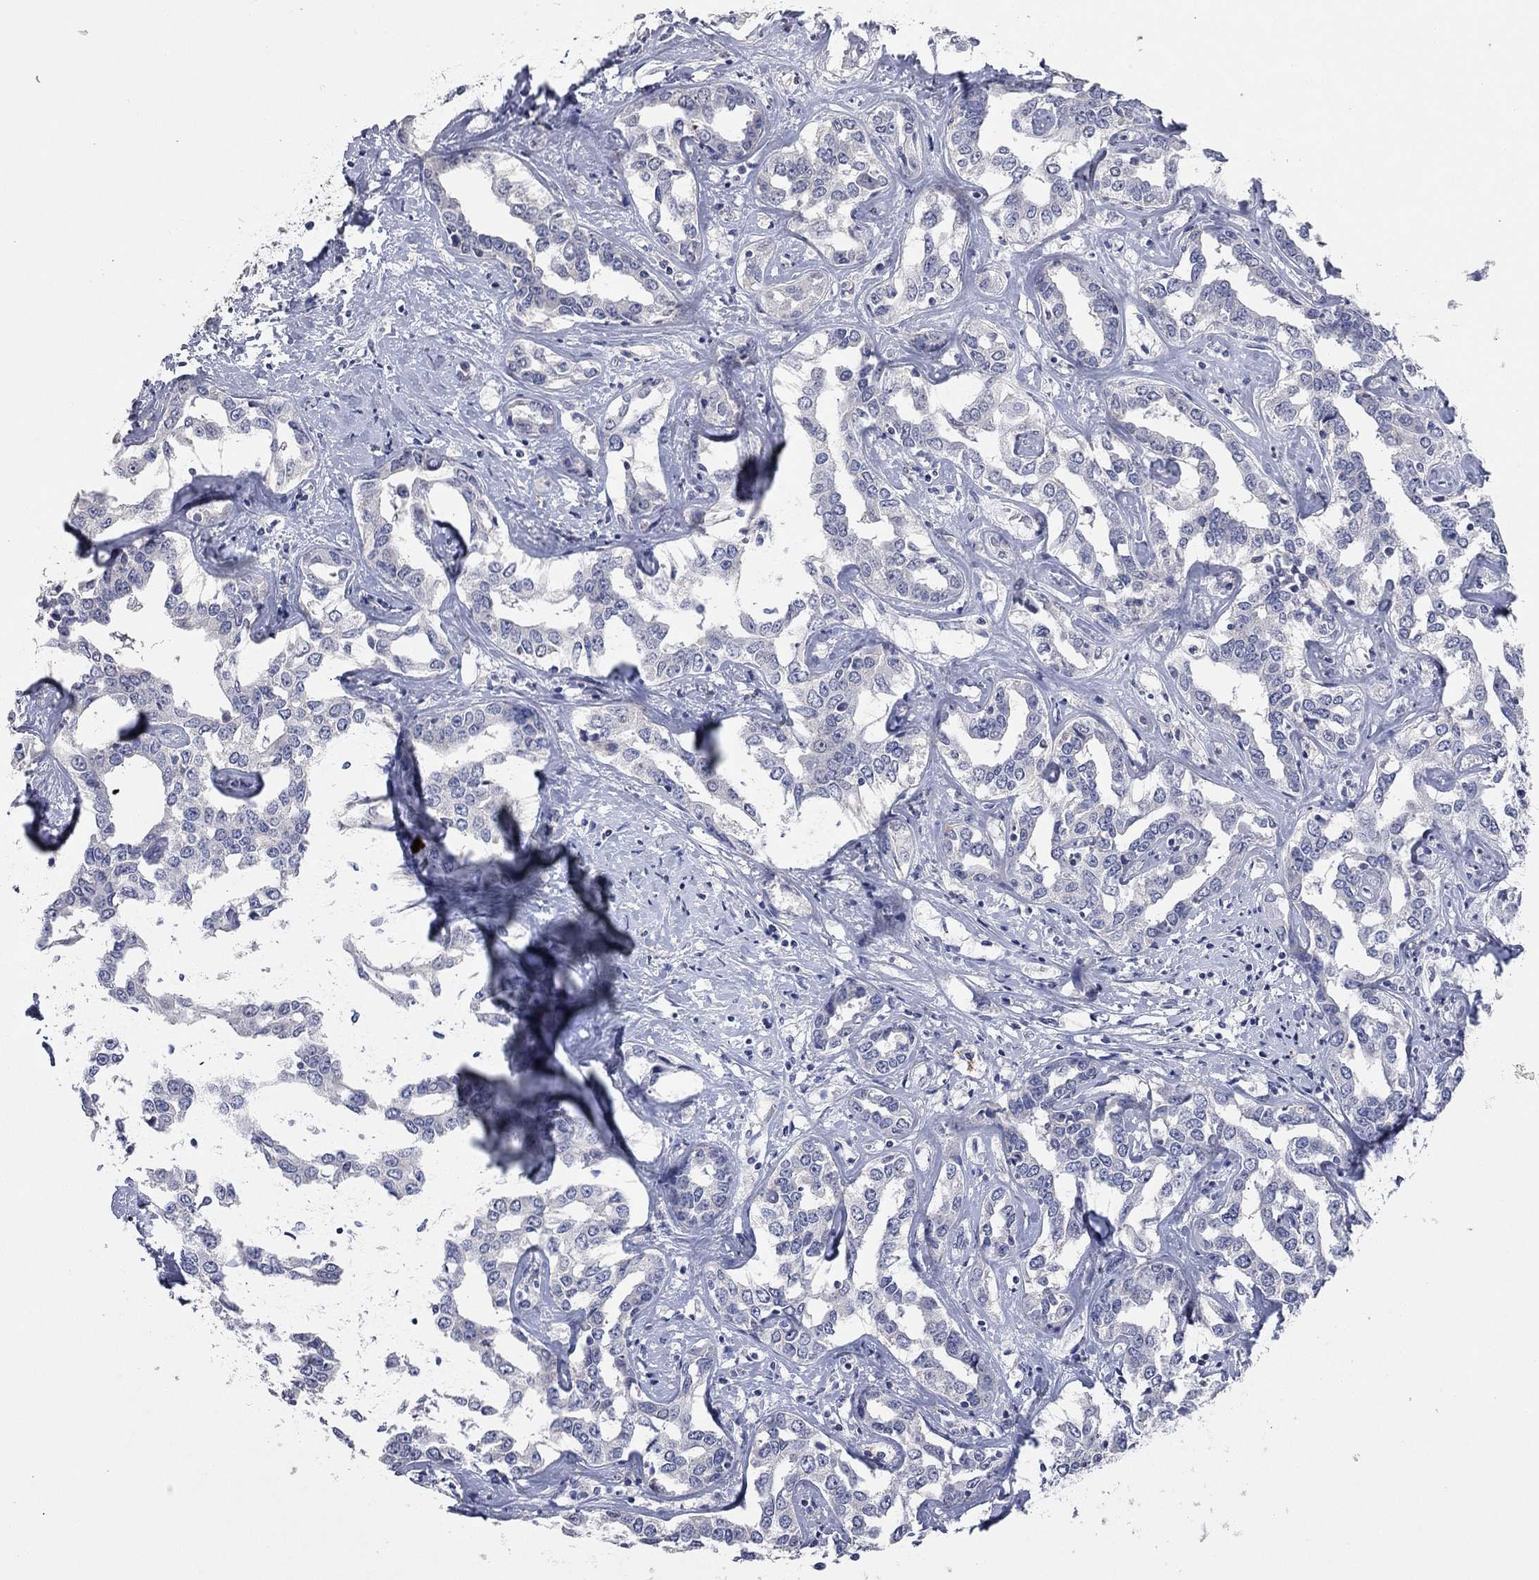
{"staining": {"intensity": "negative", "quantity": "none", "location": "none"}, "tissue": "liver cancer", "cell_type": "Tumor cells", "image_type": "cancer", "snomed": [{"axis": "morphology", "description": "Cholangiocarcinoma"}, {"axis": "topography", "description": "Liver"}], "caption": "DAB (3,3'-diaminobenzidine) immunohistochemical staining of human liver cancer (cholangiocarcinoma) exhibits no significant expression in tumor cells.", "gene": "MMP13", "patient": {"sex": "male", "age": 59}}